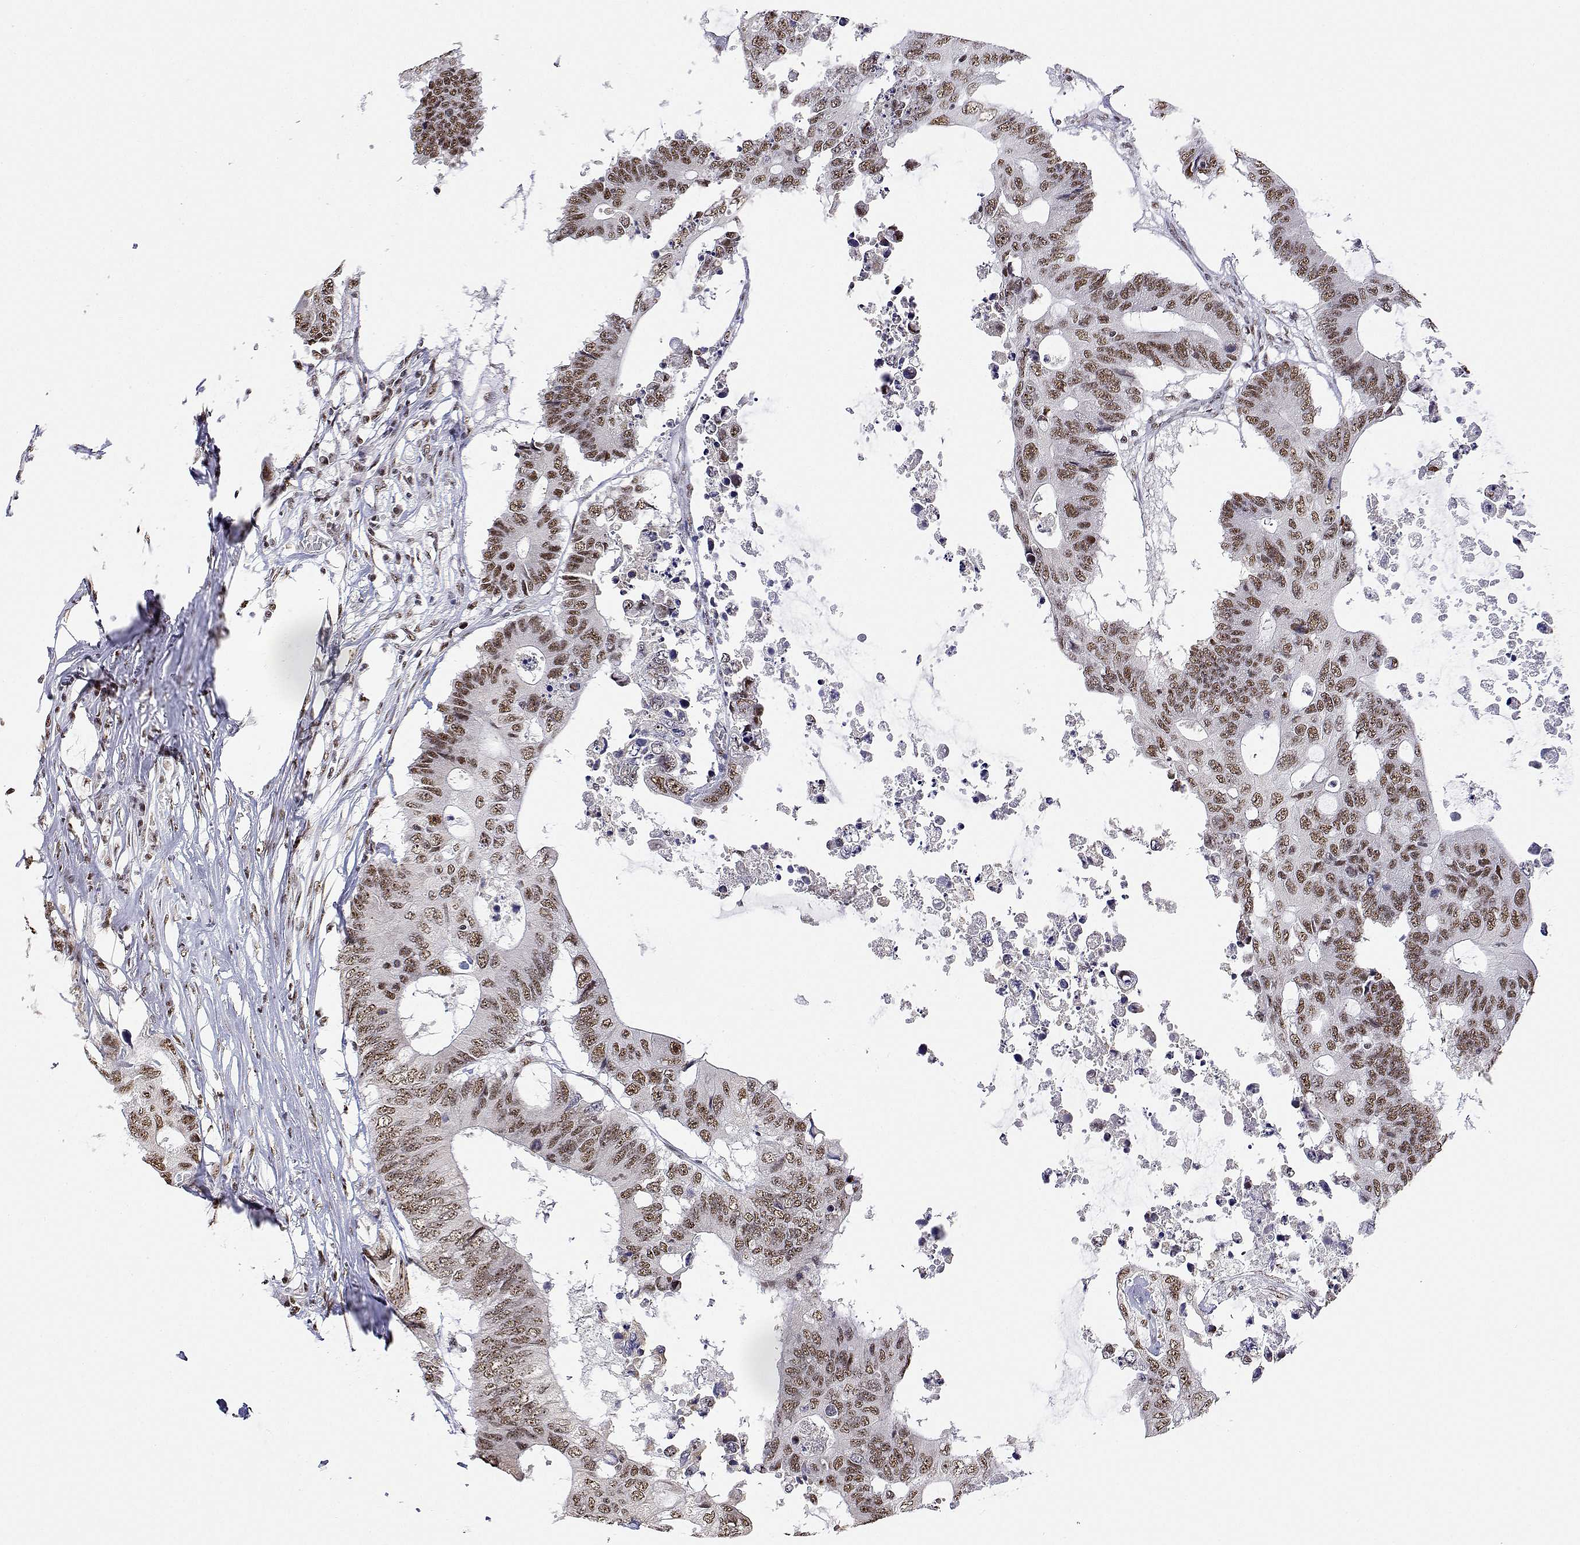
{"staining": {"intensity": "moderate", "quantity": ">75%", "location": "nuclear"}, "tissue": "colorectal cancer", "cell_type": "Tumor cells", "image_type": "cancer", "snomed": [{"axis": "morphology", "description": "Adenocarcinoma, NOS"}, {"axis": "topography", "description": "Rectum"}], "caption": "This photomicrograph displays colorectal cancer stained with immunohistochemistry to label a protein in brown. The nuclear of tumor cells show moderate positivity for the protein. Nuclei are counter-stained blue.", "gene": "ADAR", "patient": {"sex": "female", "age": 62}}